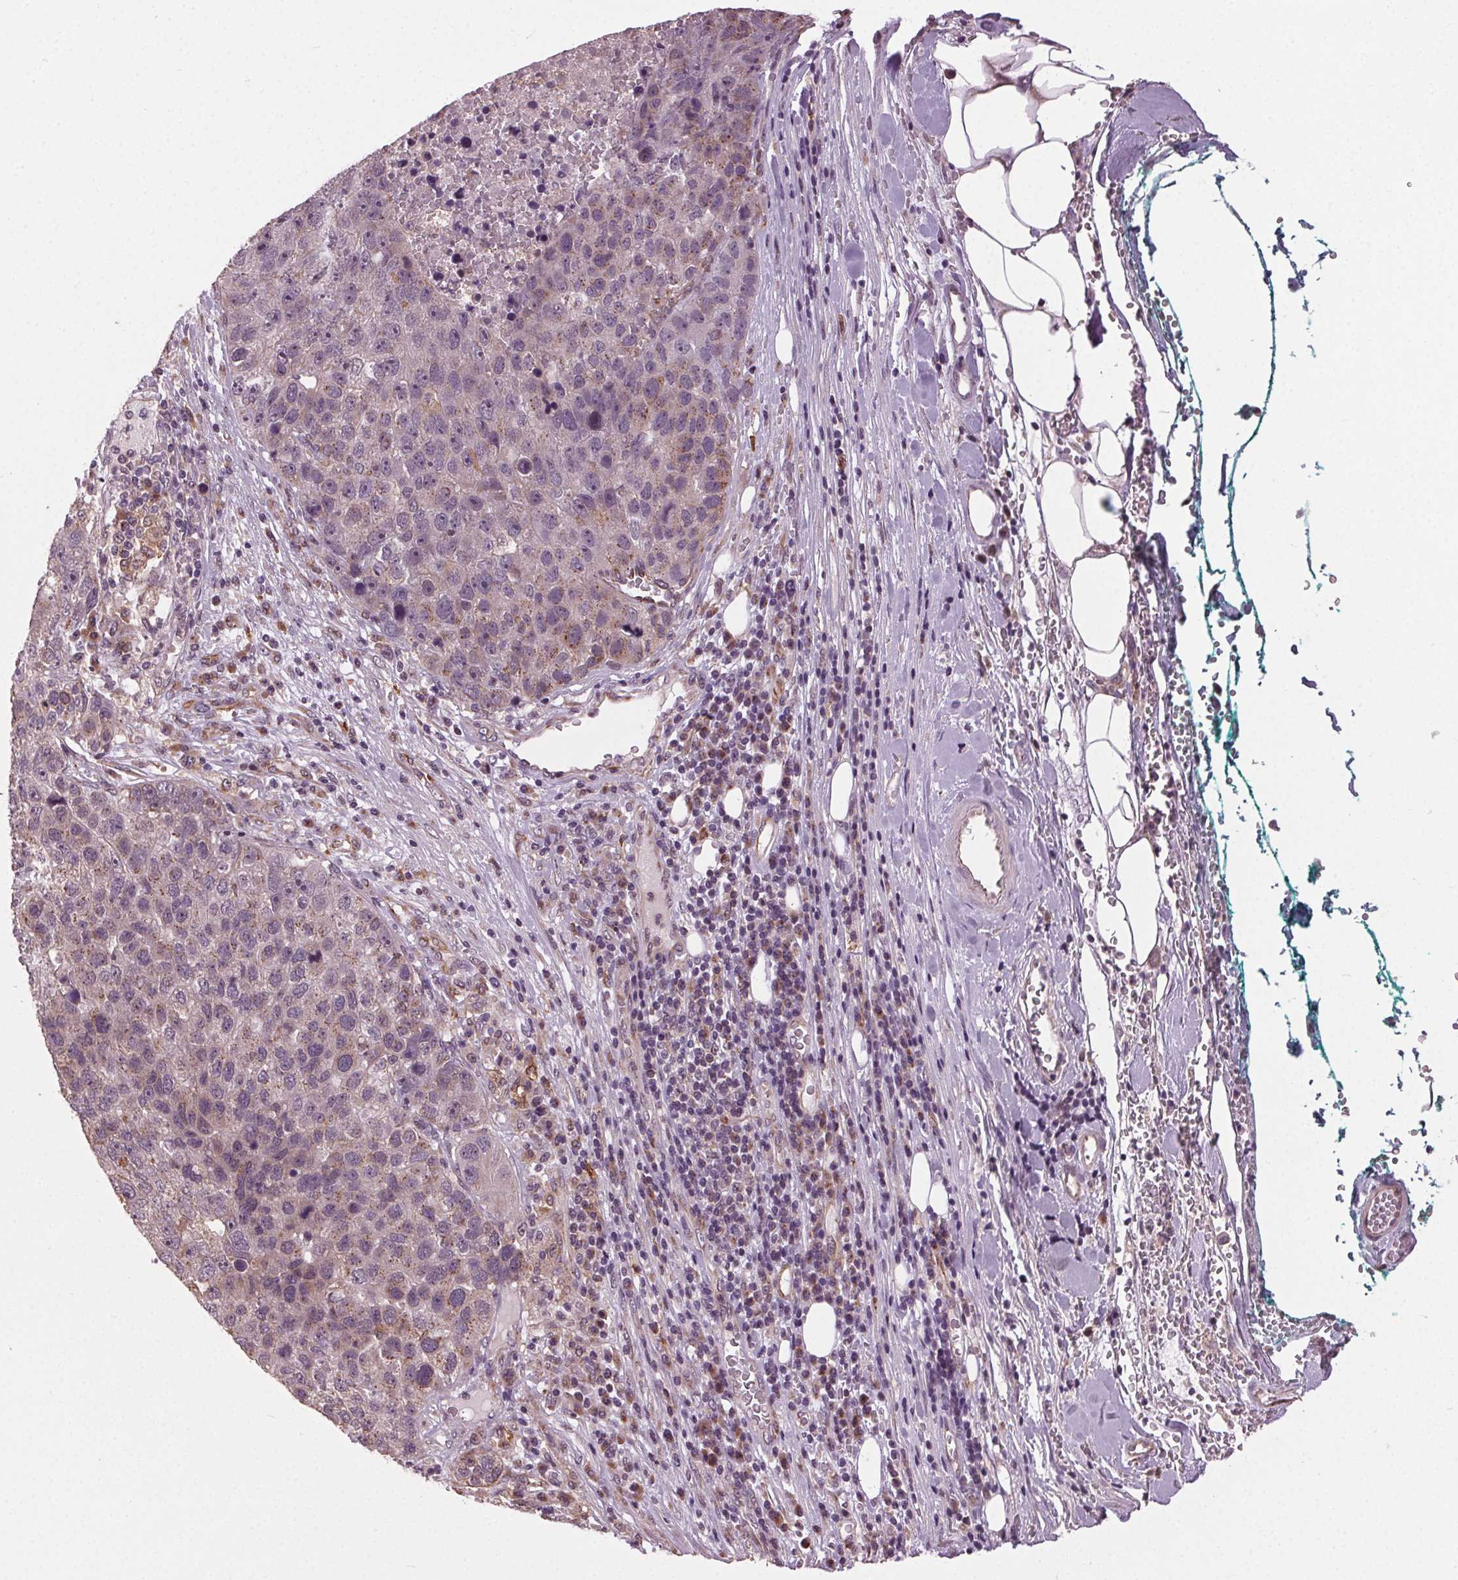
{"staining": {"intensity": "weak", "quantity": "<25%", "location": "cytoplasmic/membranous"}, "tissue": "pancreatic cancer", "cell_type": "Tumor cells", "image_type": "cancer", "snomed": [{"axis": "morphology", "description": "Adenocarcinoma, NOS"}, {"axis": "topography", "description": "Pancreas"}], "caption": "The IHC histopathology image has no significant staining in tumor cells of adenocarcinoma (pancreatic) tissue.", "gene": "BSDC1", "patient": {"sex": "female", "age": 61}}